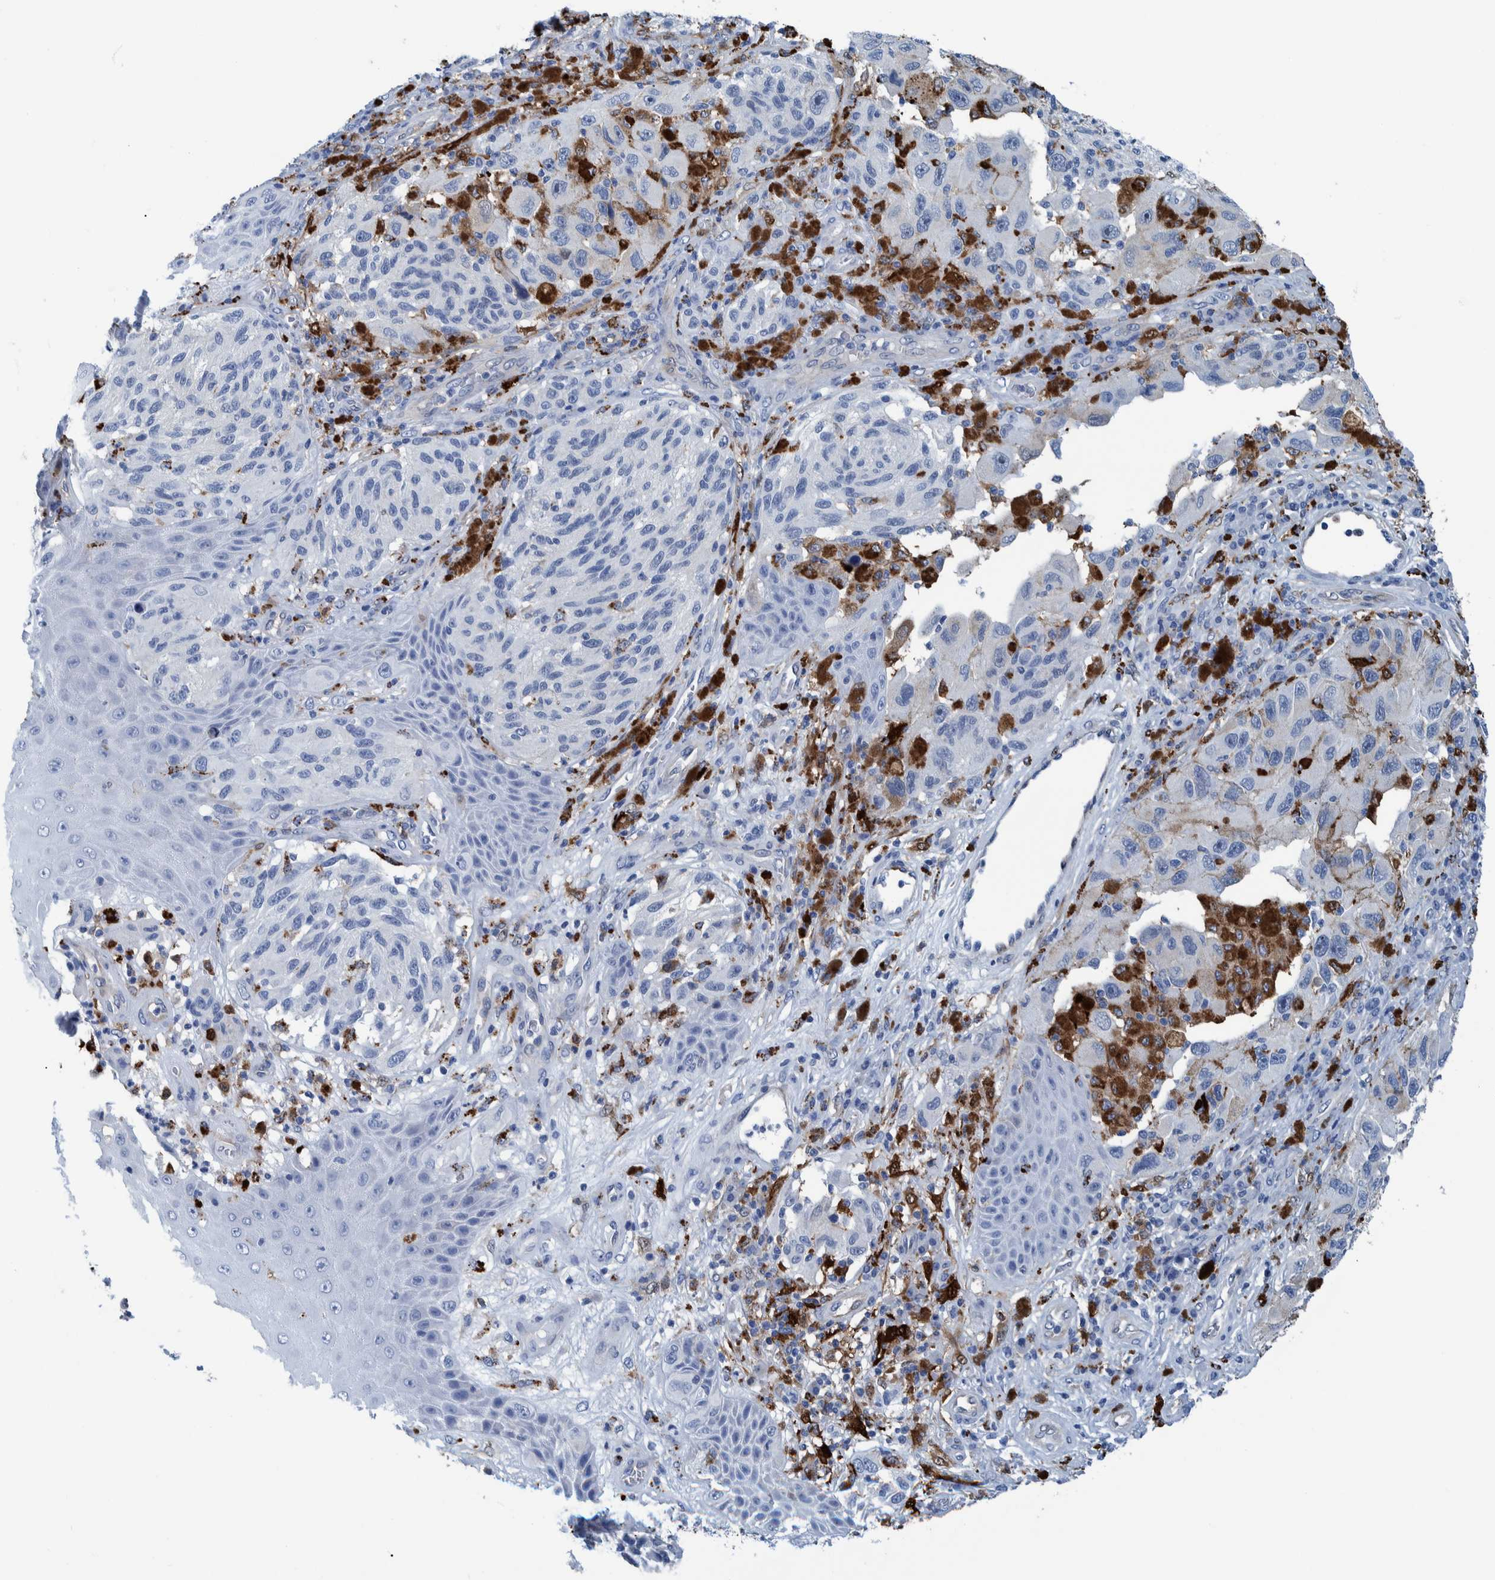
{"staining": {"intensity": "negative", "quantity": "none", "location": "none"}, "tissue": "melanoma", "cell_type": "Tumor cells", "image_type": "cancer", "snomed": [{"axis": "morphology", "description": "Malignant melanoma, NOS"}, {"axis": "topography", "description": "Skin"}], "caption": "This is an immunohistochemistry (IHC) photomicrograph of melanoma. There is no expression in tumor cells.", "gene": "IDO1", "patient": {"sex": "female", "age": 73}}